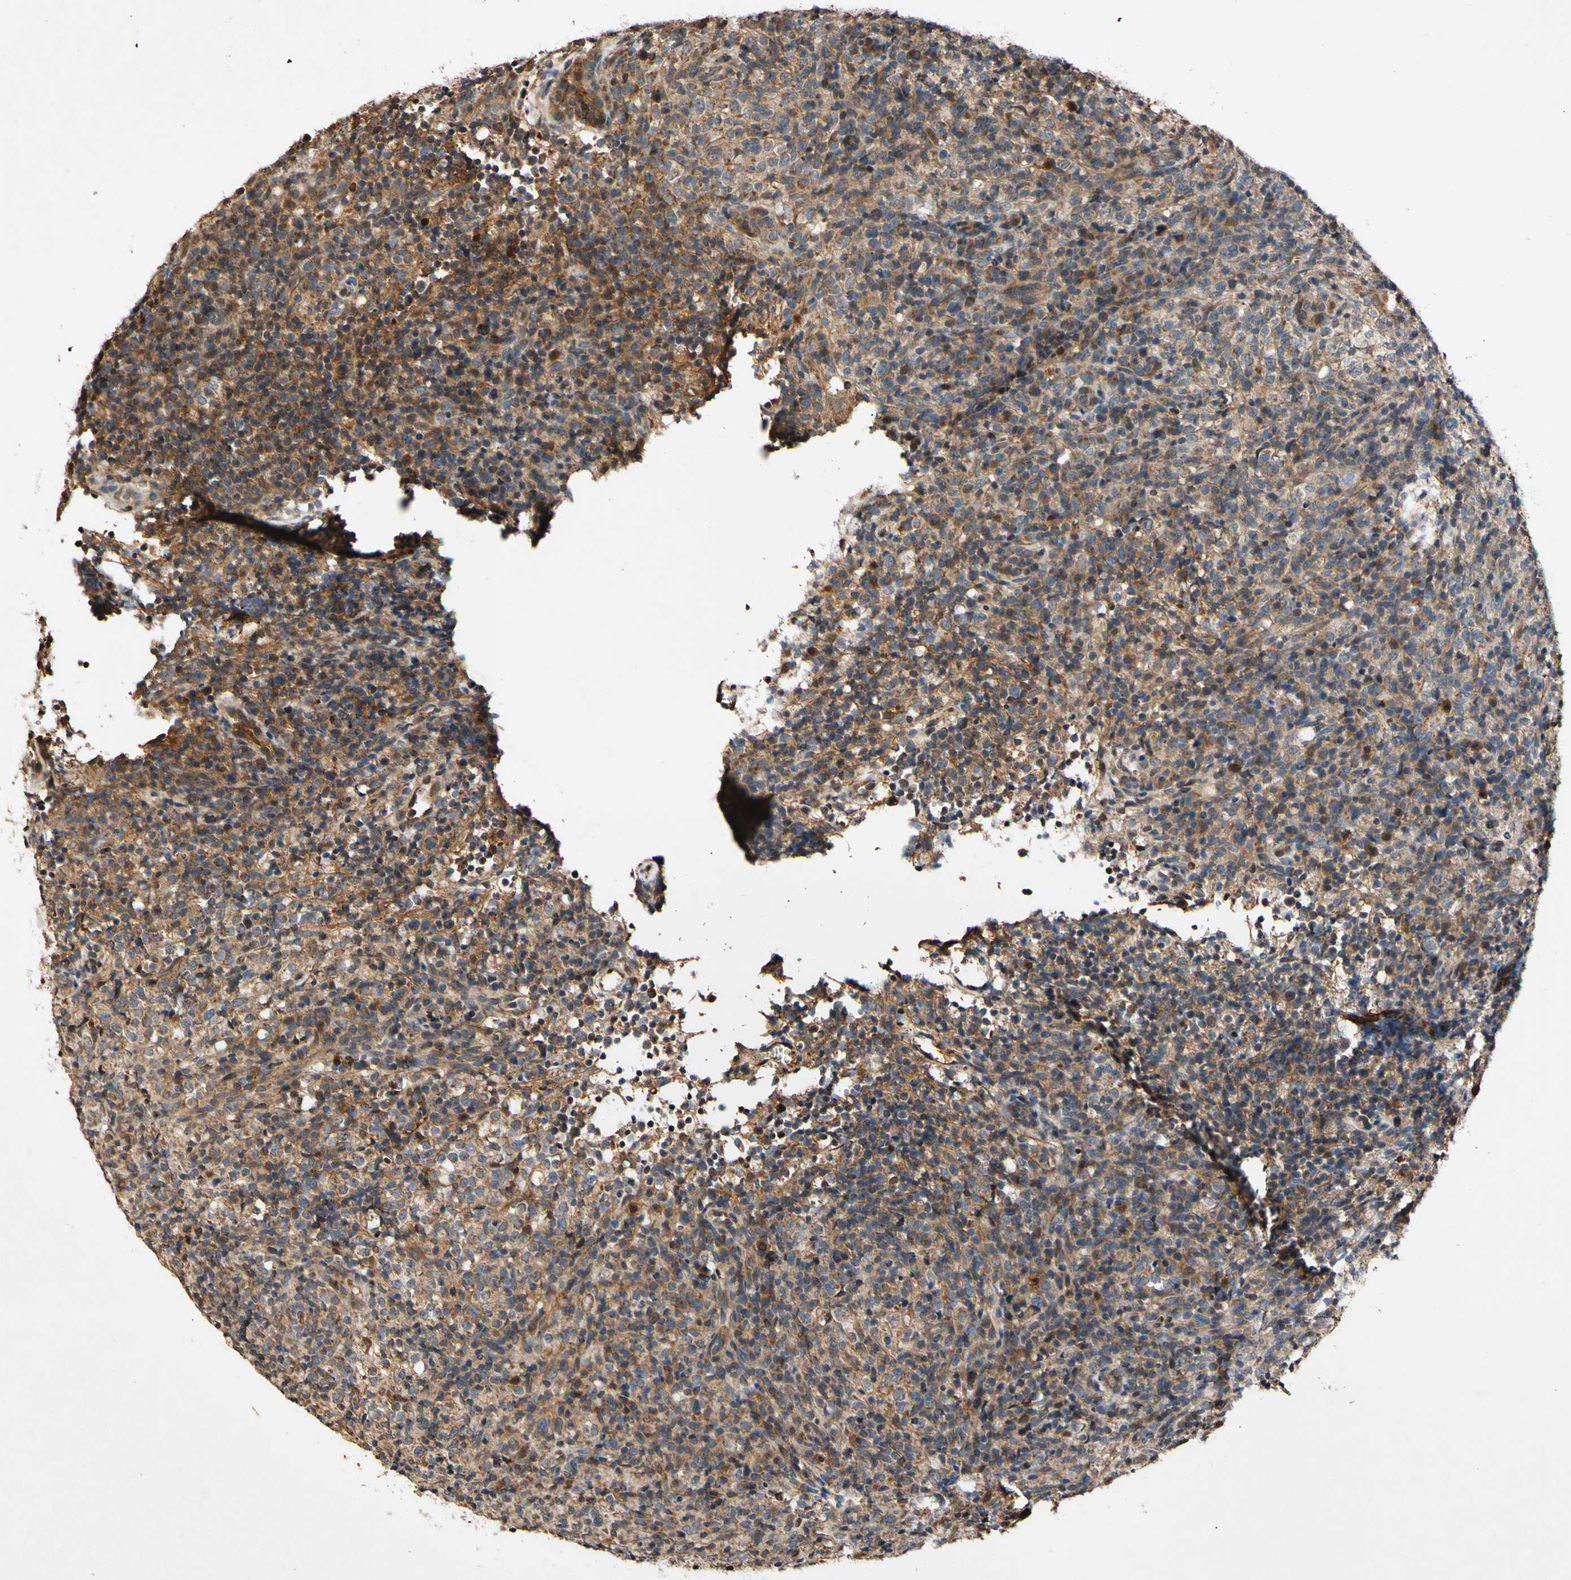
{"staining": {"intensity": "moderate", "quantity": ">75%", "location": "cytoplasmic/membranous"}, "tissue": "lymphoma", "cell_type": "Tumor cells", "image_type": "cancer", "snomed": [{"axis": "morphology", "description": "Malignant lymphoma, non-Hodgkin's type, High grade"}, {"axis": "topography", "description": "Lymph node"}], "caption": "Immunohistochemistry (IHC) of lymphoma demonstrates medium levels of moderate cytoplasmic/membranous positivity in about >75% of tumor cells. (Brightfield microscopy of DAB IHC at high magnification).", "gene": "PLAT", "patient": {"sex": "female", "age": 76}}